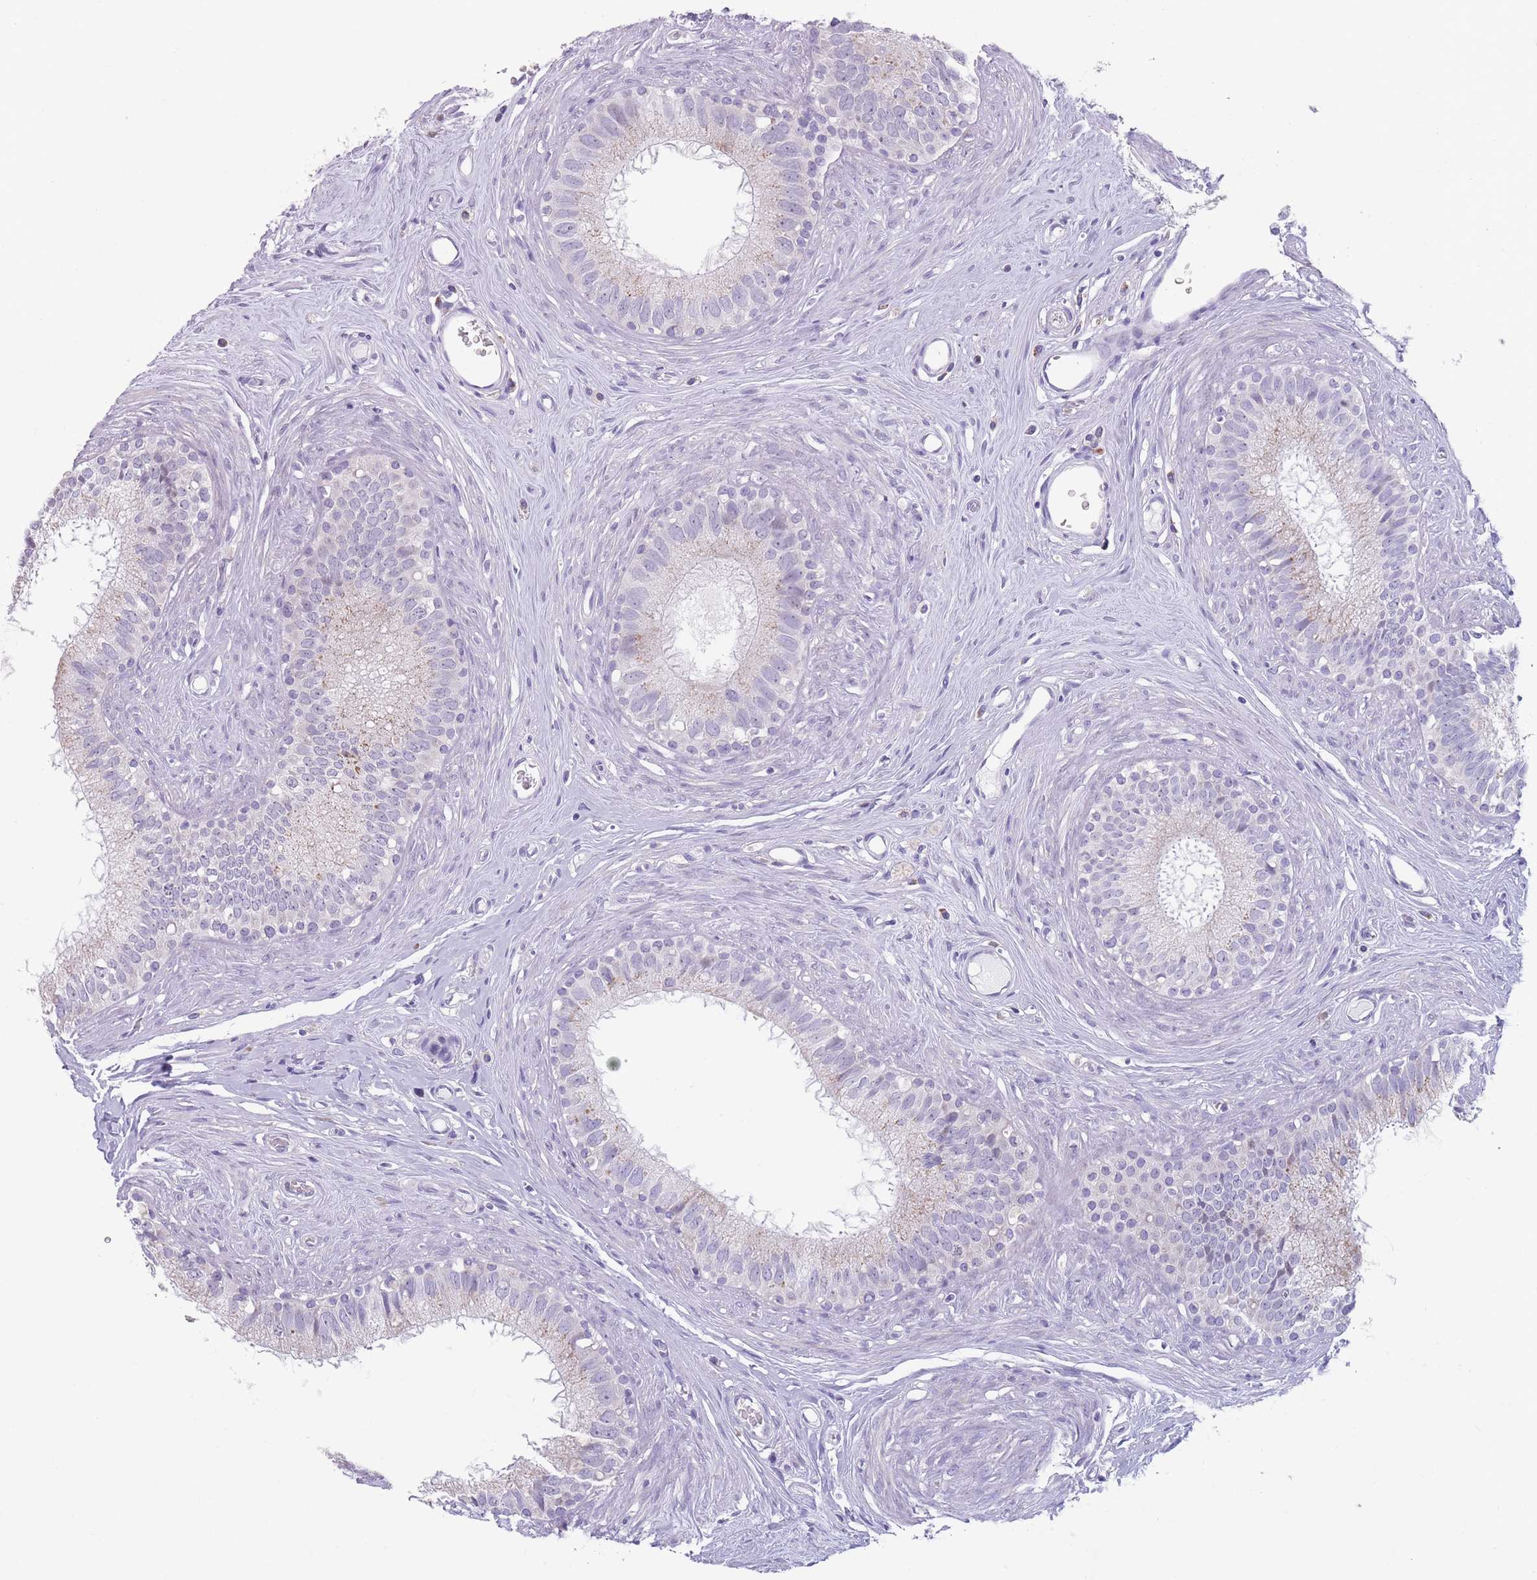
{"staining": {"intensity": "weak", "quantity": "<25%", "location": "cytoplasmic/membranous"}, "tissue": "epididymis", "cell_type": "Glandular cells", "image_type": "normal", "snomed": [{"axis": "morphology", "description": "Normal tissue, NOS"}, {"axis": "topography", "description": "Epididymis"}], "caption": "Glandular cells show no significant protein staining in normal epididymis. (Brightfield microscopy of DAB immunohistochemistry (IHC) at high magnification).", "gene": "PAIP2B", "patient": {"sex": "male", "age": 80}}